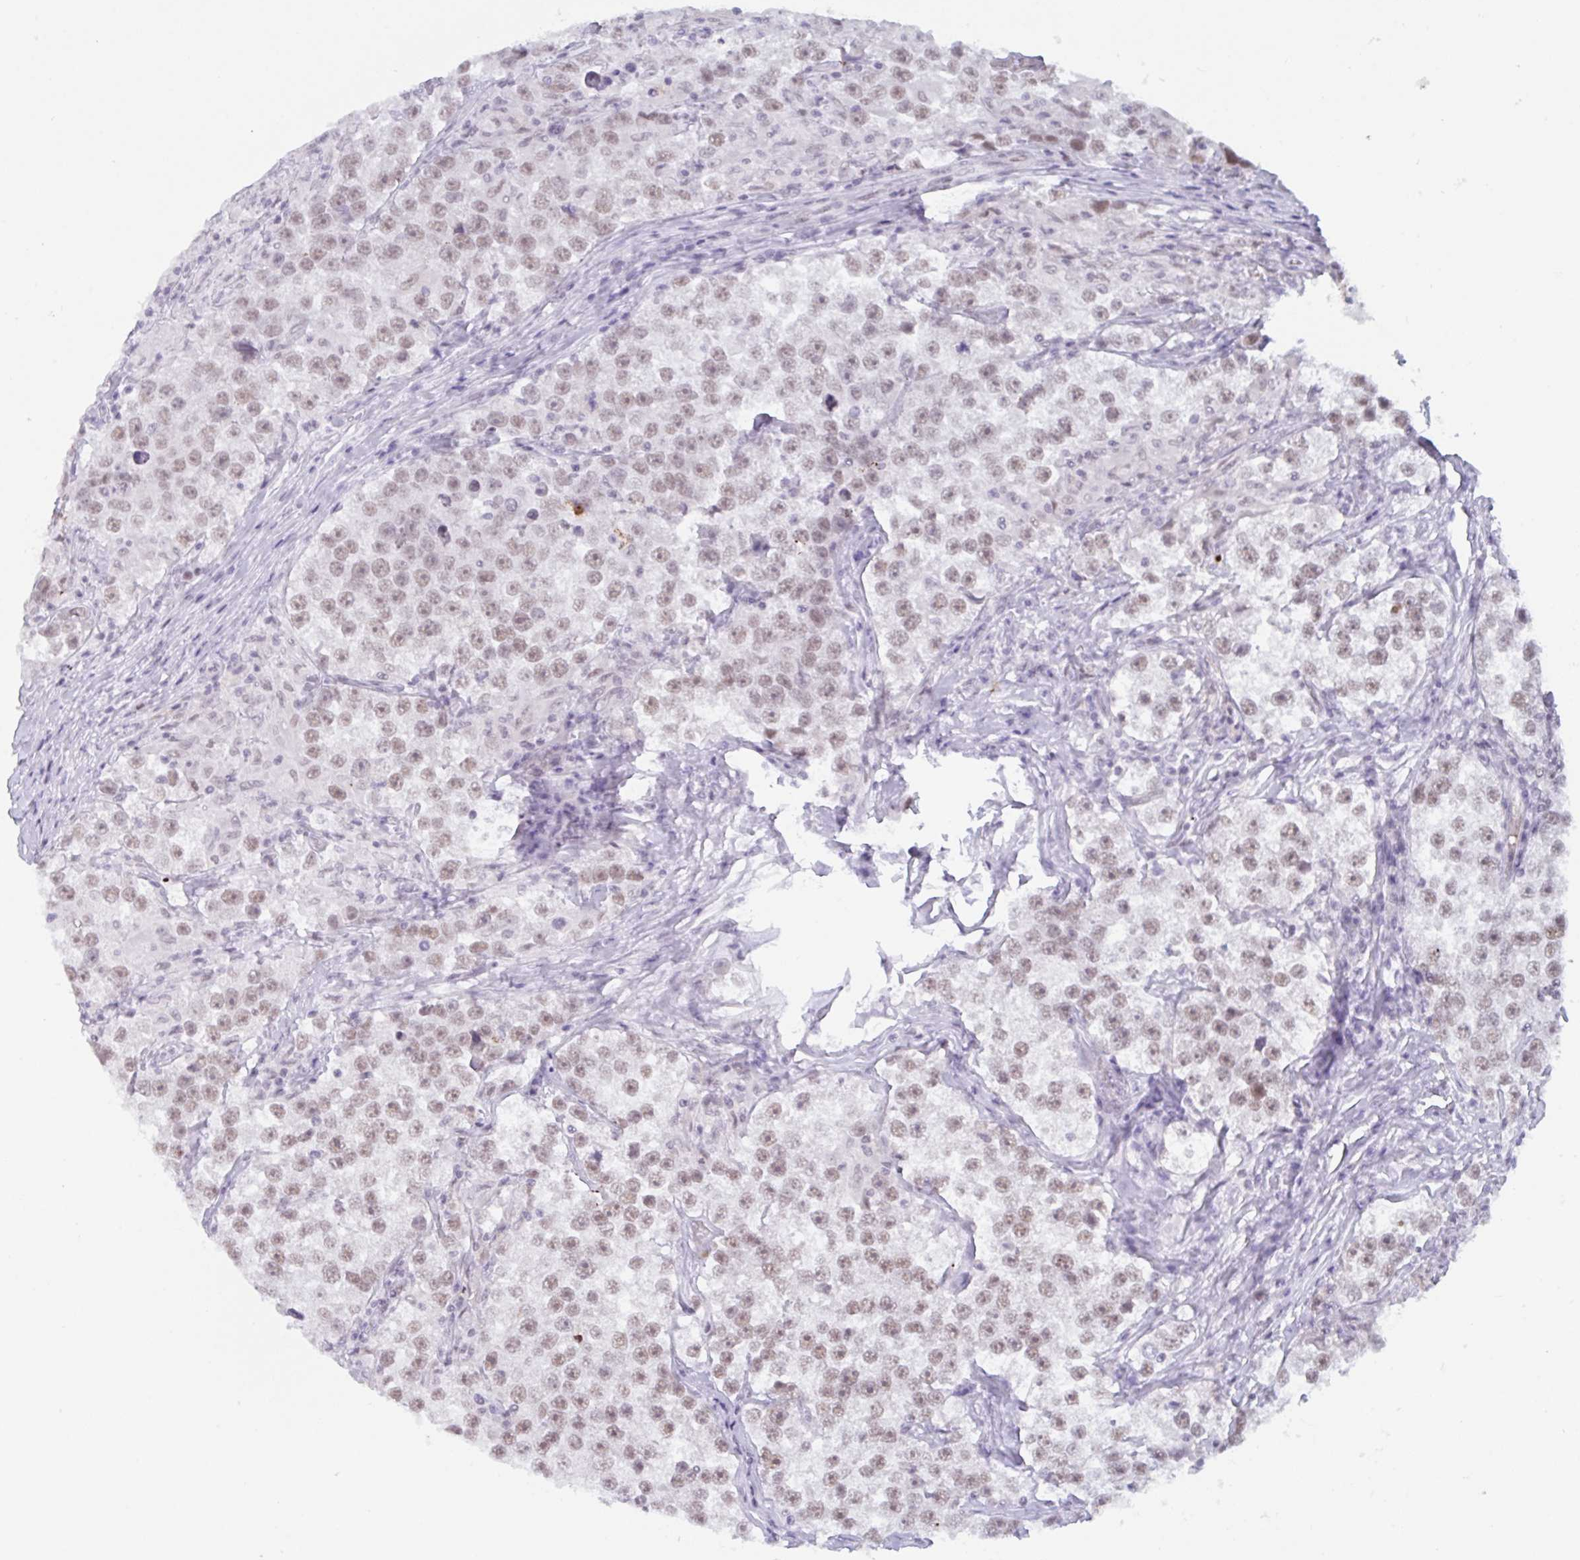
{"staining": {"intensity": "moderate", "quantity": ">75%", "location": "nuclear"}, "tissue": "testis cancer", "cell_type": "Tumor cells", "image_type": "cancer", "snomed": [{"axis": "morphology", "description": "Seminoma, NOS"}, {"axis": "topography", "description": "Testis"}], "caption": "Human seminoma (testis) stained for a protein (brown) exhibits moderate nuclear positive staining in approximately >75% of tumor cells.", "gene": "PLG", "patient": {"sex": "male", "age": 46}}